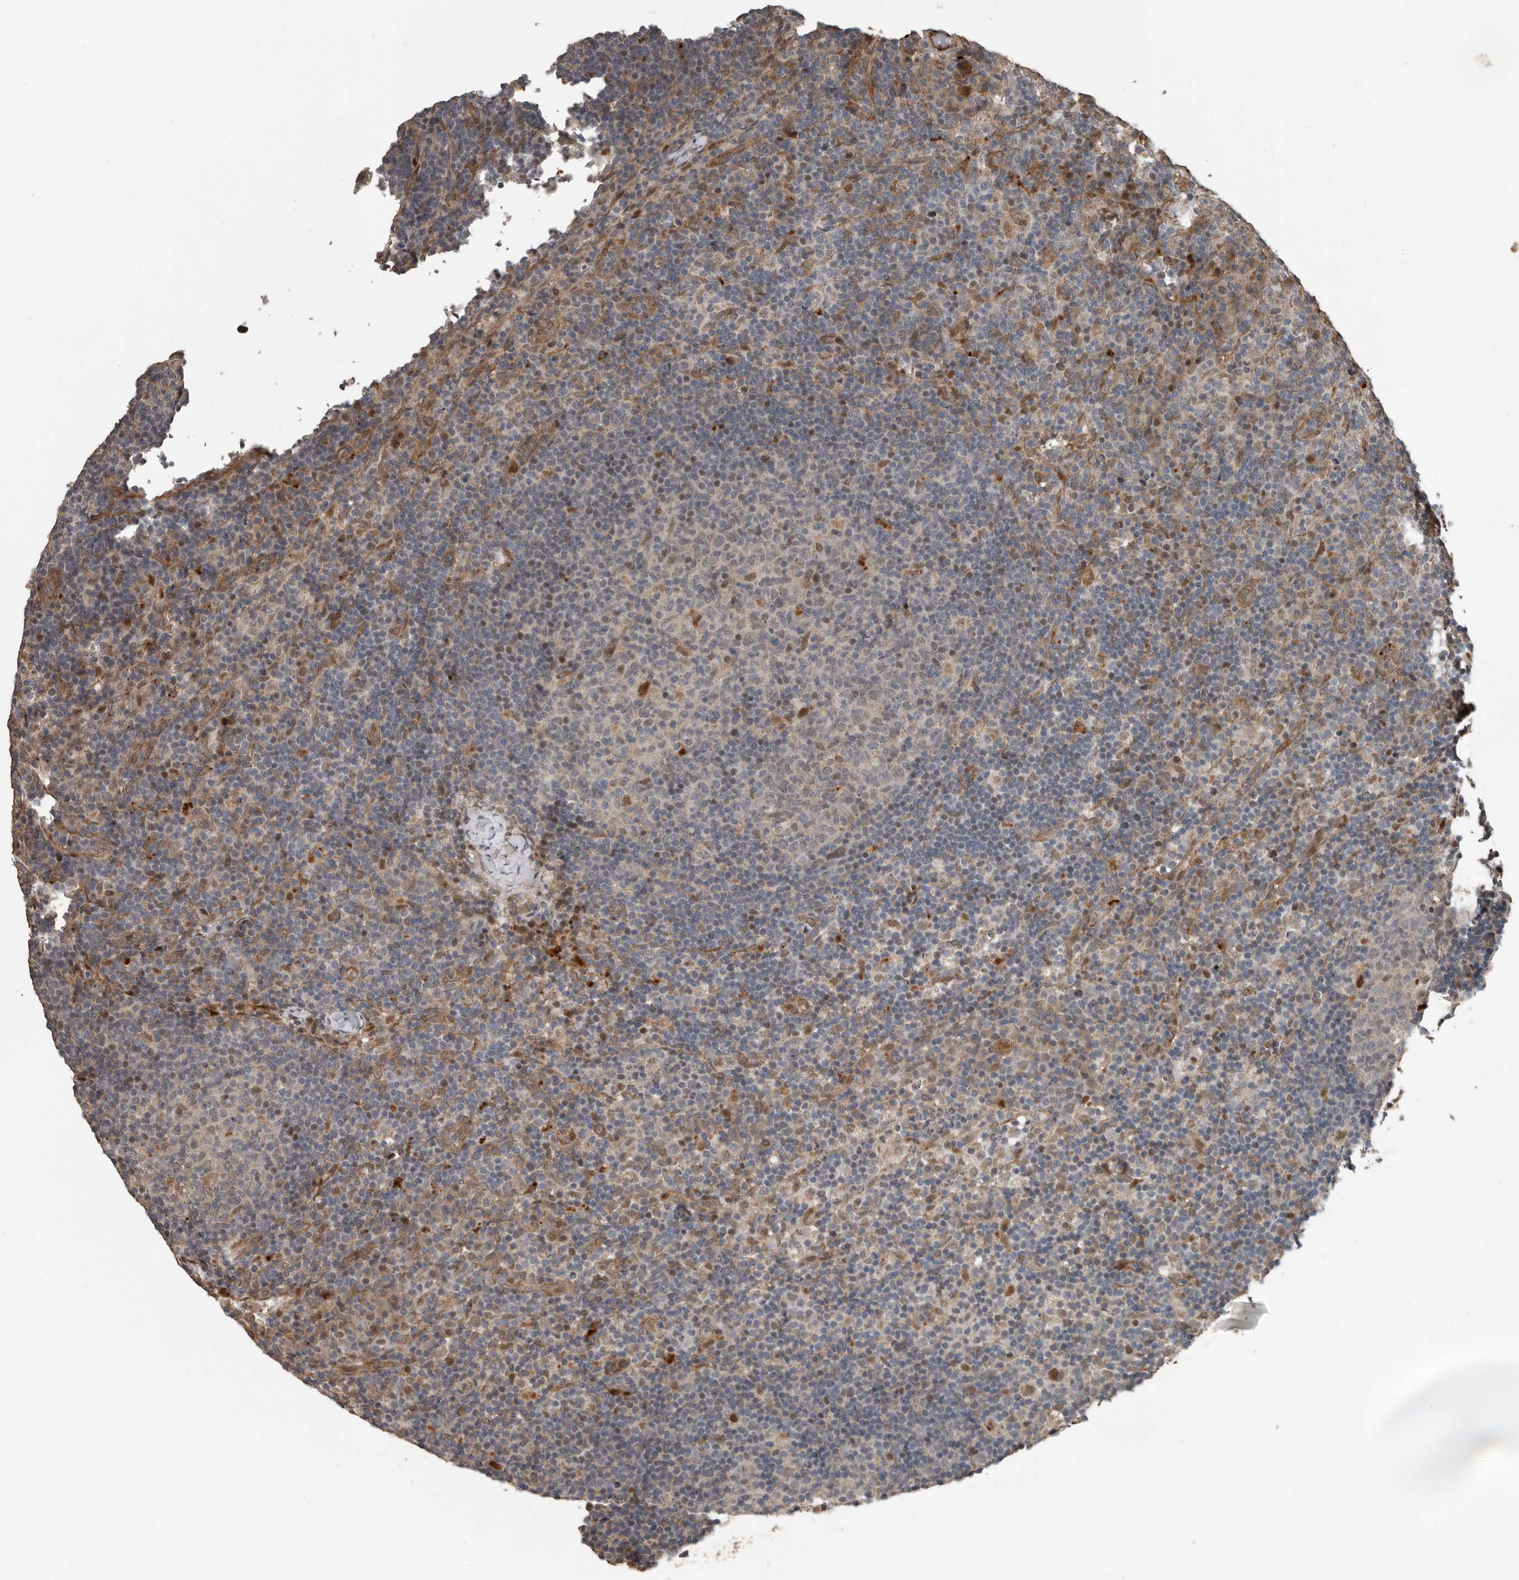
{"staining": {"intensity": "moderate", "quantity": "<25%", "location": "nuclear"}, "tissue": "lymph node", "cell_type": "Germinal center cells", "image_type": "normal", "snomed": [{"axis": "morphology", "description": "Normal tissue, NOS"}, {"axis": "morphology", "description": "Inflammation, NOS"}, {"axis": "topography", "description": "Lymph node"}], "caption": "An image showing moderate nuclear staining in about <25% of germinal center cells in benign lymph node, as visualized by brown immunohistochemical staining.", "gene": "YOD1", "patient": {"sex": "male", "age": 55}}